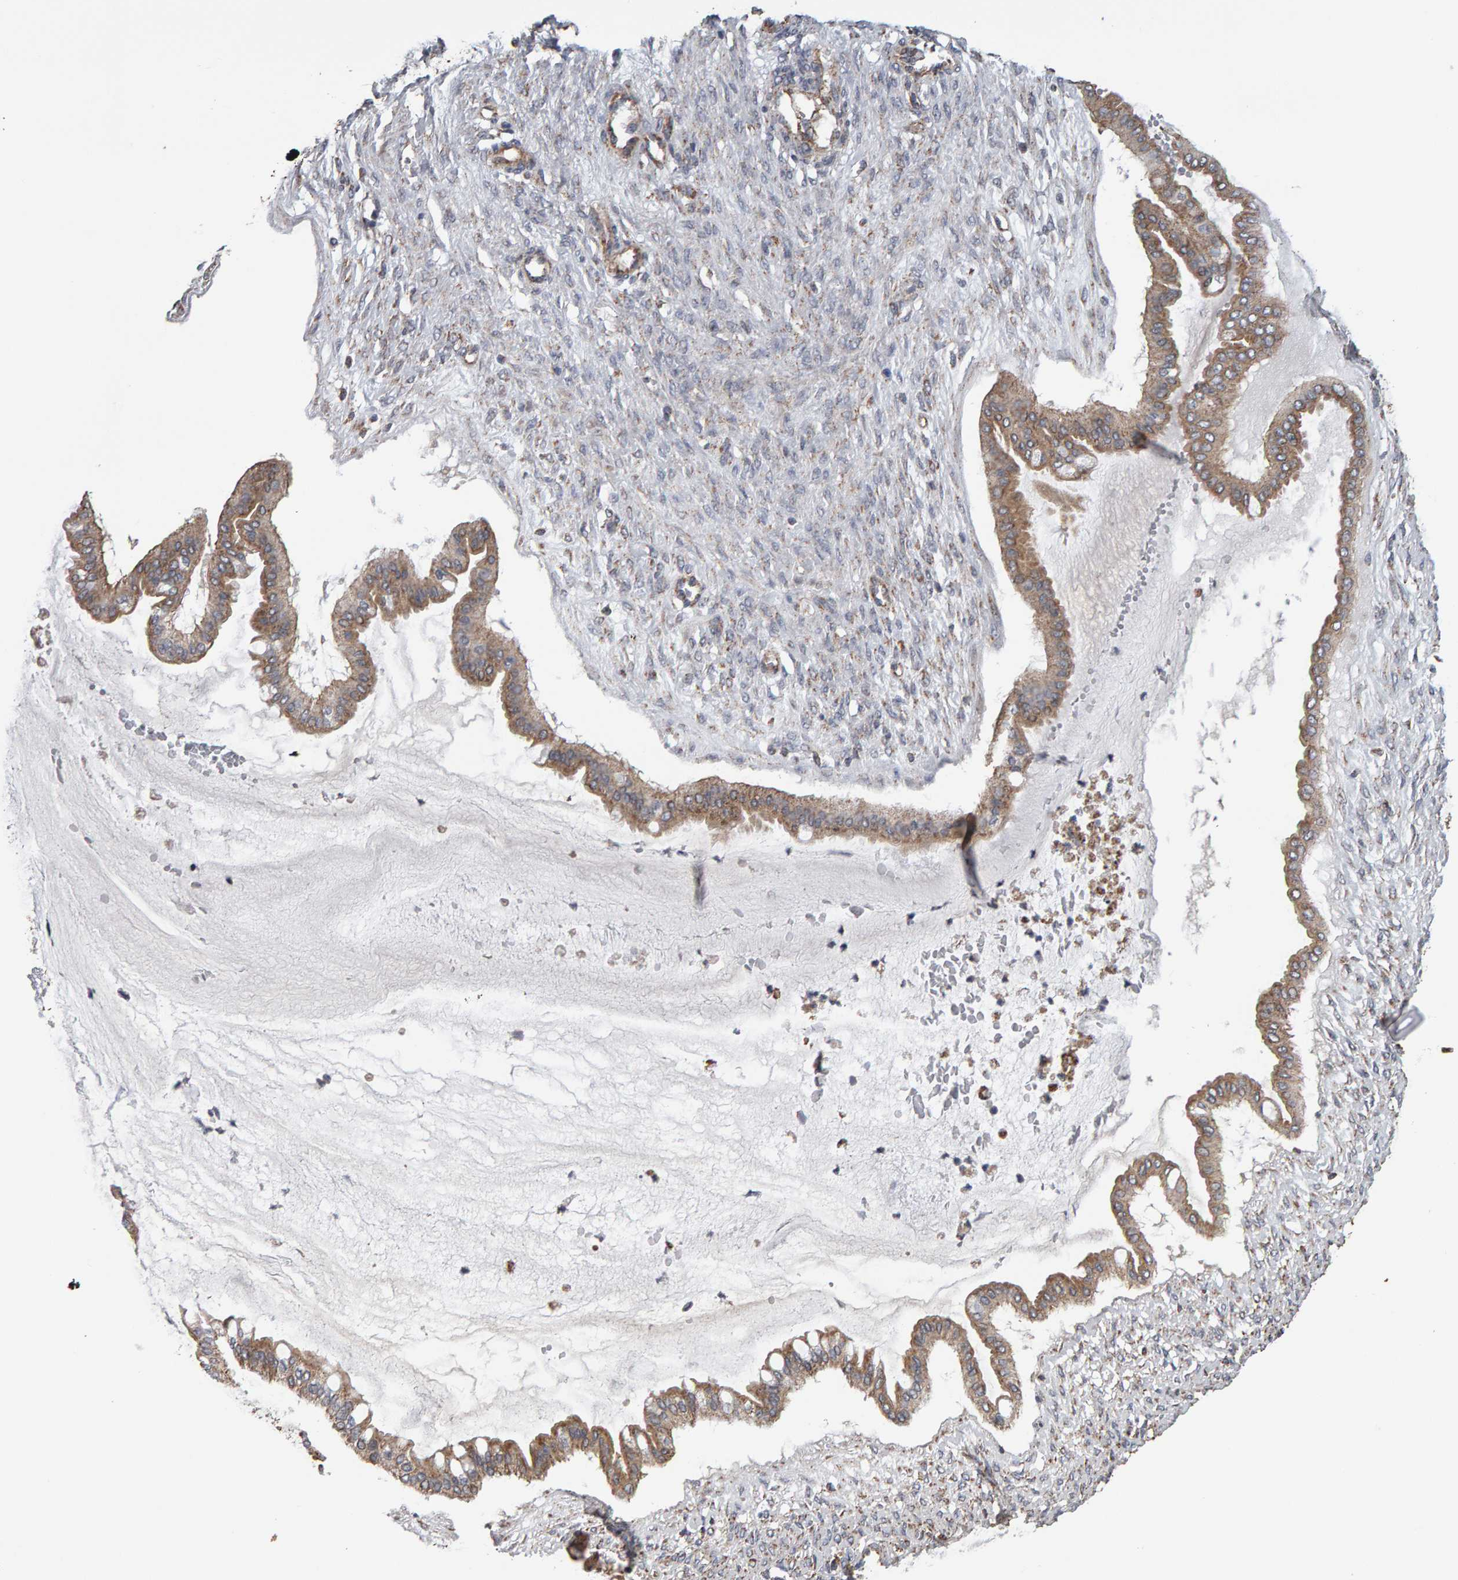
{"staining": {"intensity": "moderate", "quantity": ">75%", "location": "cytoplasmic/membranous"}, "tissue": "ovarian cancer", "cell_type": "Tumor cells", "image_type": "cancer", "snomed": [{"axis": "morphology", "description": "Cystadenocarcinoma, mucinous, NOS"}, {"axis": "topography", "description": "Ovary"}], "caption": "Tumor cells show moderate cytoplasmic/membranous expression in about >75% of cells in ovarian cancer (mucinous cystadenocarcinoma). Using DAB (3,3'-diaminobenzidine) (brown) and hematoxylin (blue) stains, captured at high magnification using brightfield microscopy.", "gene": "TOM1L1", "patient": {"sex": "female", "age": 73}}